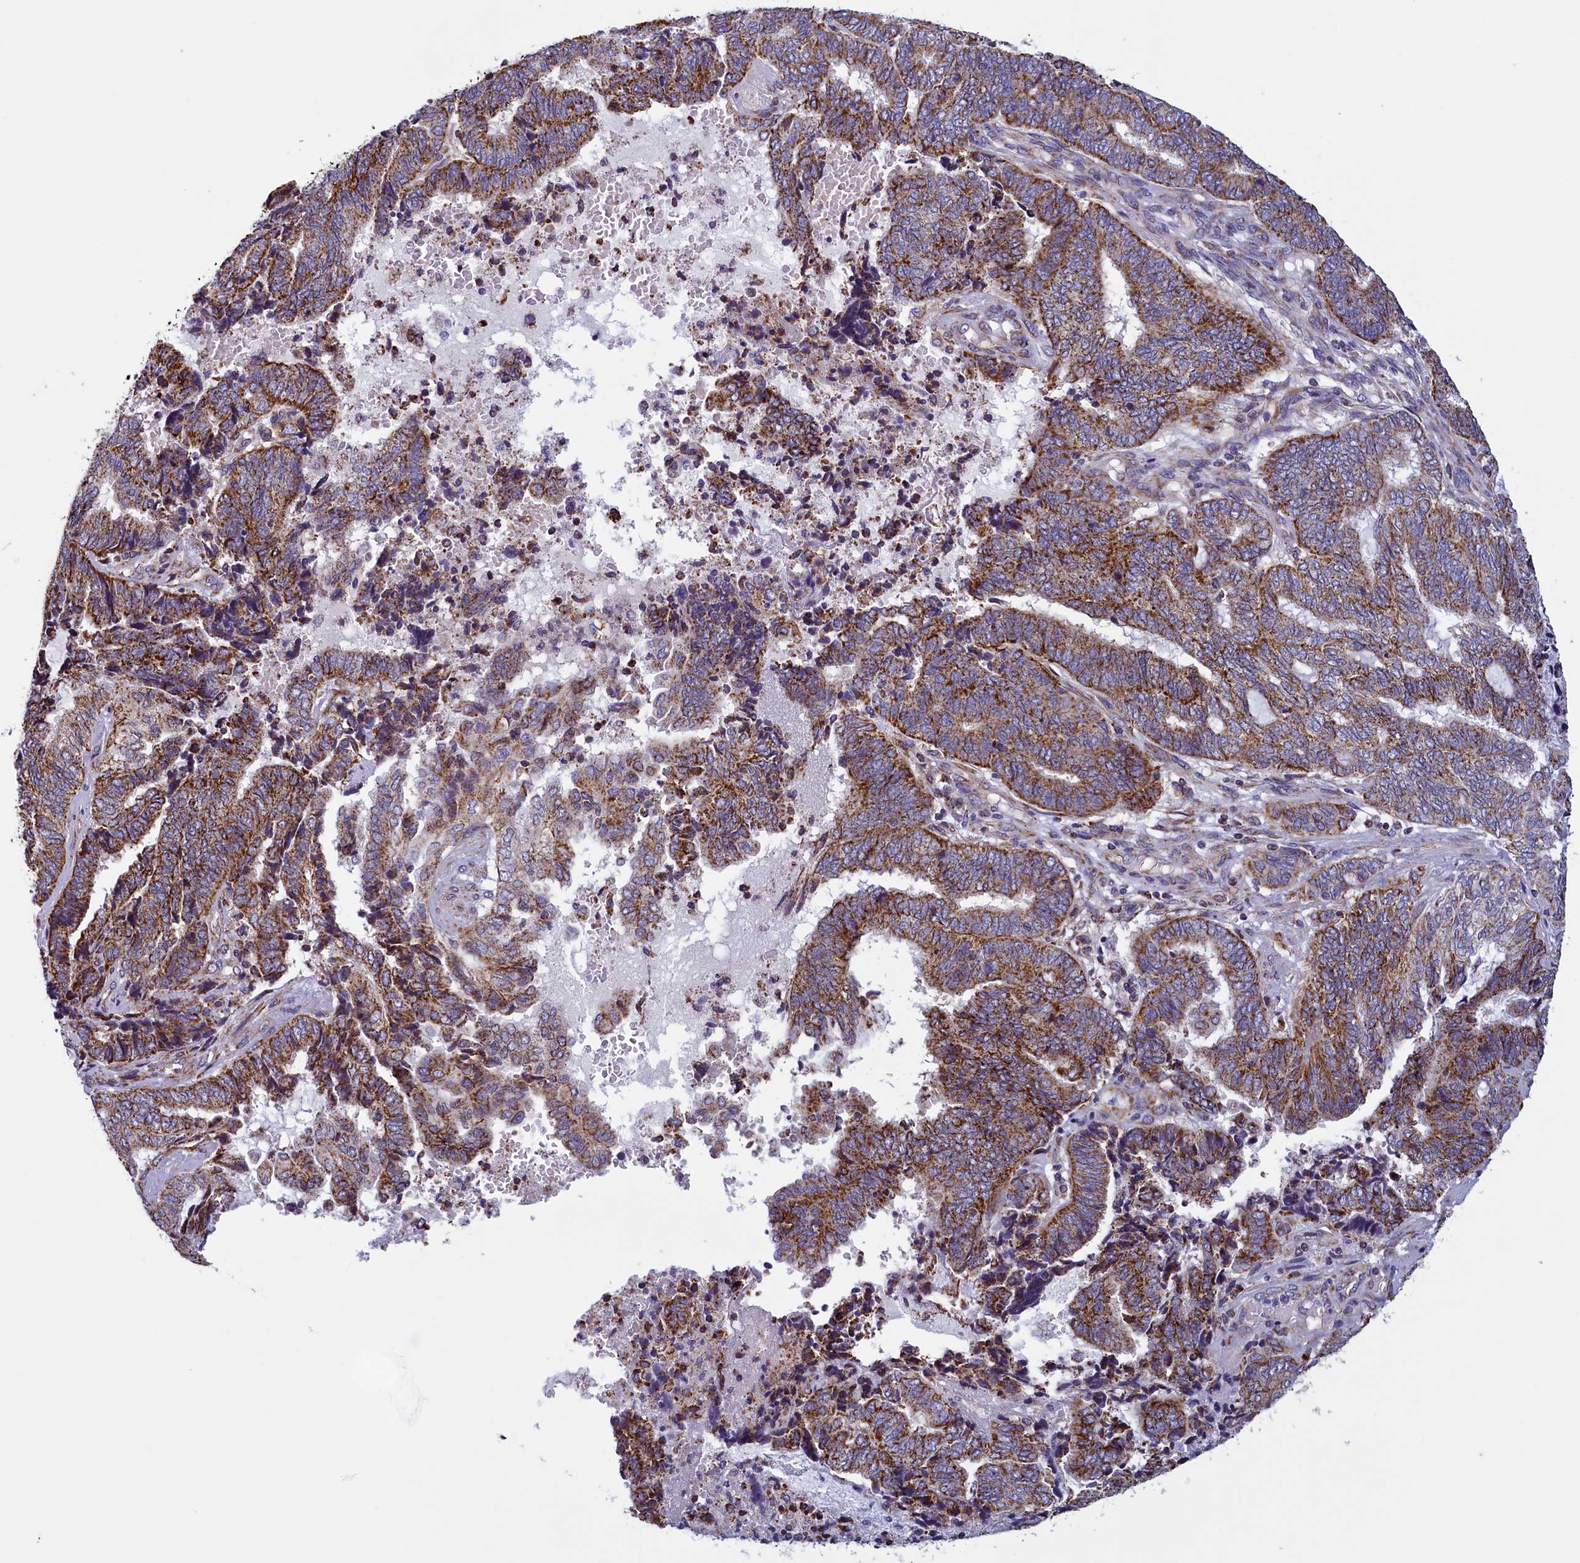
{"staining": {"intensity": "moderate", "quantity": ">75%", "location": "cytoplasmic/membranous"}, "tissue": "endometrial cancer", "cell_type": "Tumor cells", "image_type": "cancer", "snomed": [{"axis": "morphology", "description": "Adenocarcinoma, NOS"}, {"axis": "topography", "description": "Uterus"}, {"axis": "topography", "description": "Endometrium"}], "caption": "A photomicrograph showing moderate cytoplasmic/membranous expression in approximately >75% of tumor cells in endometrial cancer (adenocarcinoma), as visualized by brown immunohistochemical staining.", "gene": "IFT122", "patient": {"sex": "female", "age": 70}}